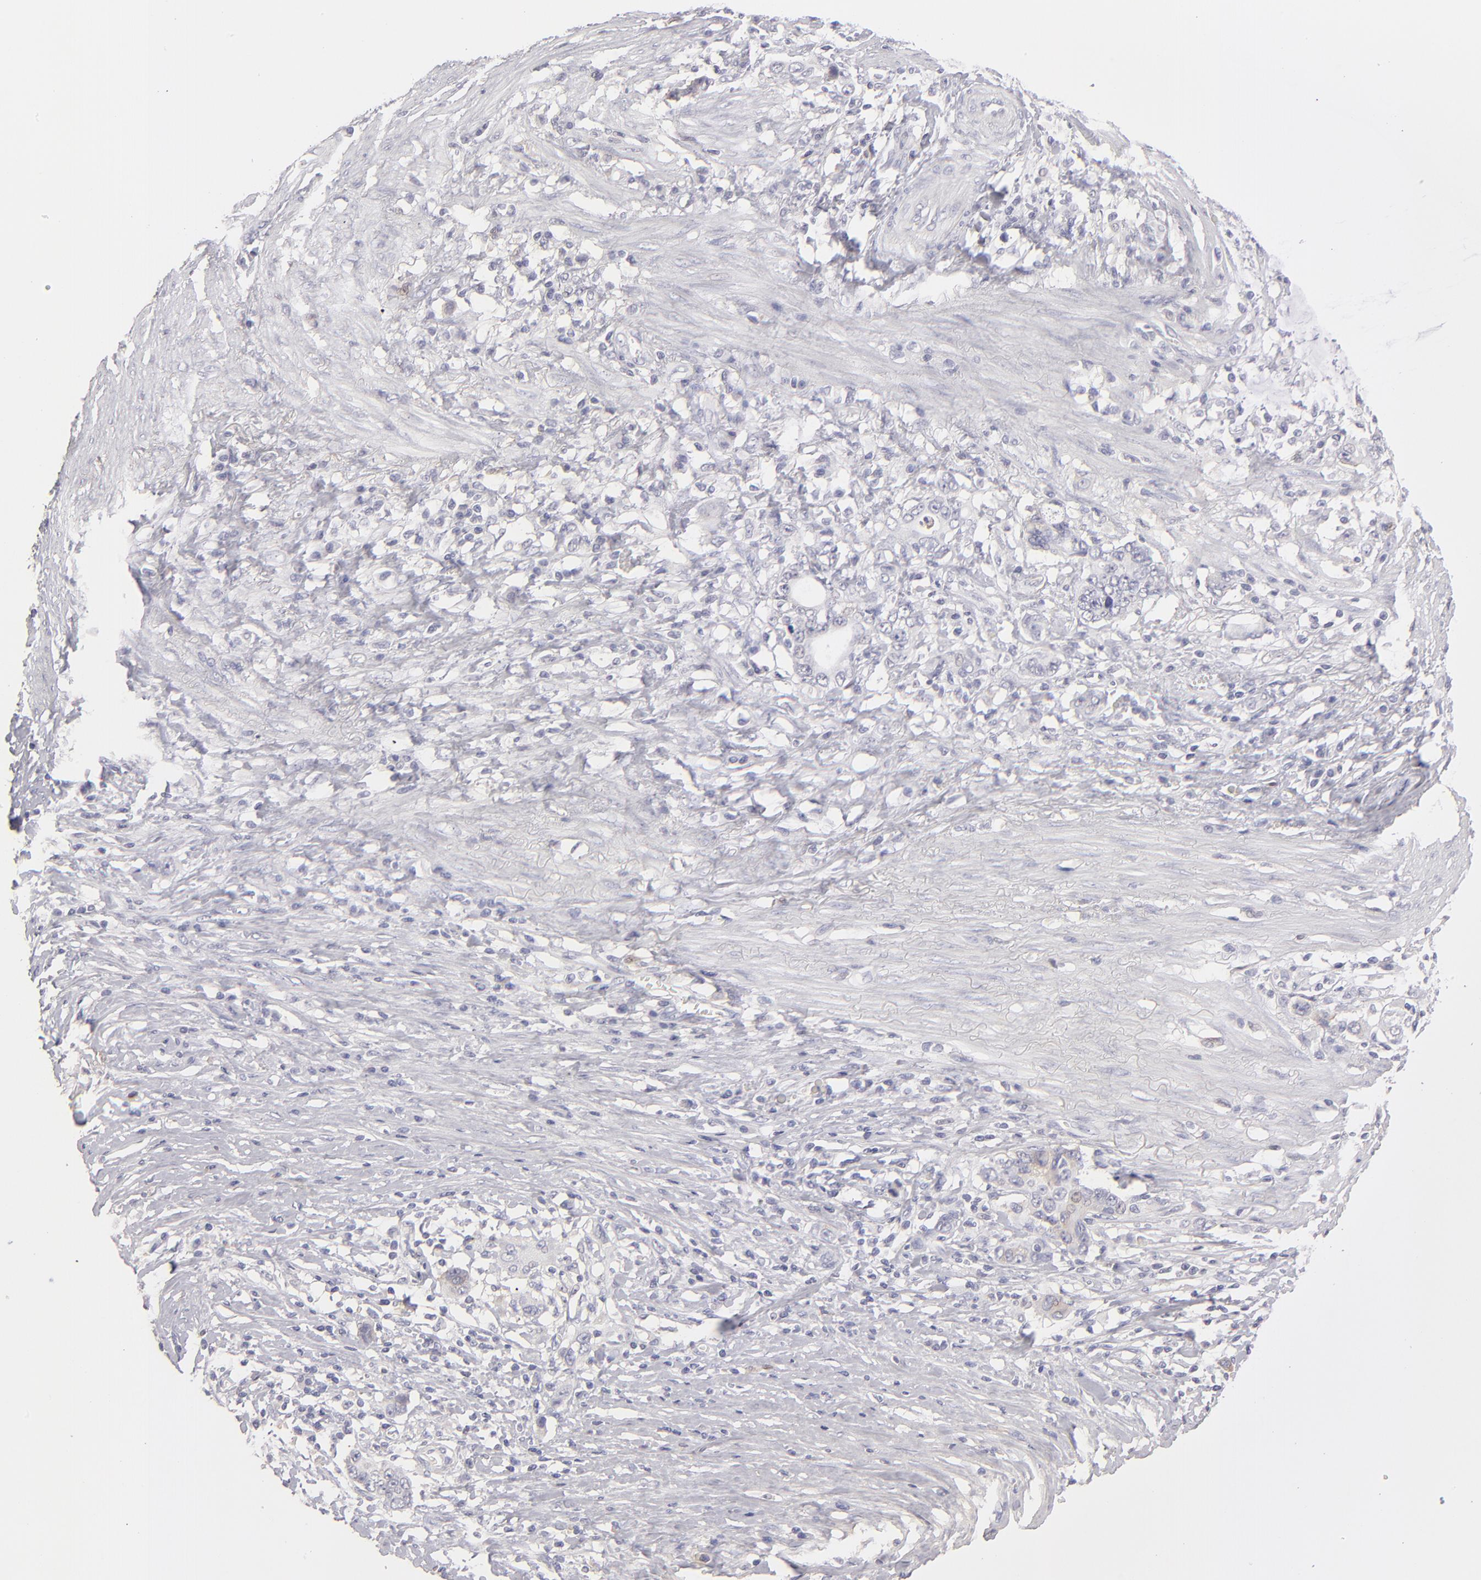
{"staining": {"intensity": "negative", "quantity": "none", "location": "none"}, "tissue": "stomach cancer", "cell_type": "Tumor cells", "image_type": "cancer", "snomed": [{"axis": "morphology", "description": "Adenocarcinoma, NOS"}, {"axis": "topography", "description": "Stomach, lower"}], "caption": "Stomach adenocarcinoma stained for a protein using IHC shows no staining tumor cells.", "gene": "ABCC4", "patient": {"sex": "female", "age": 72}}